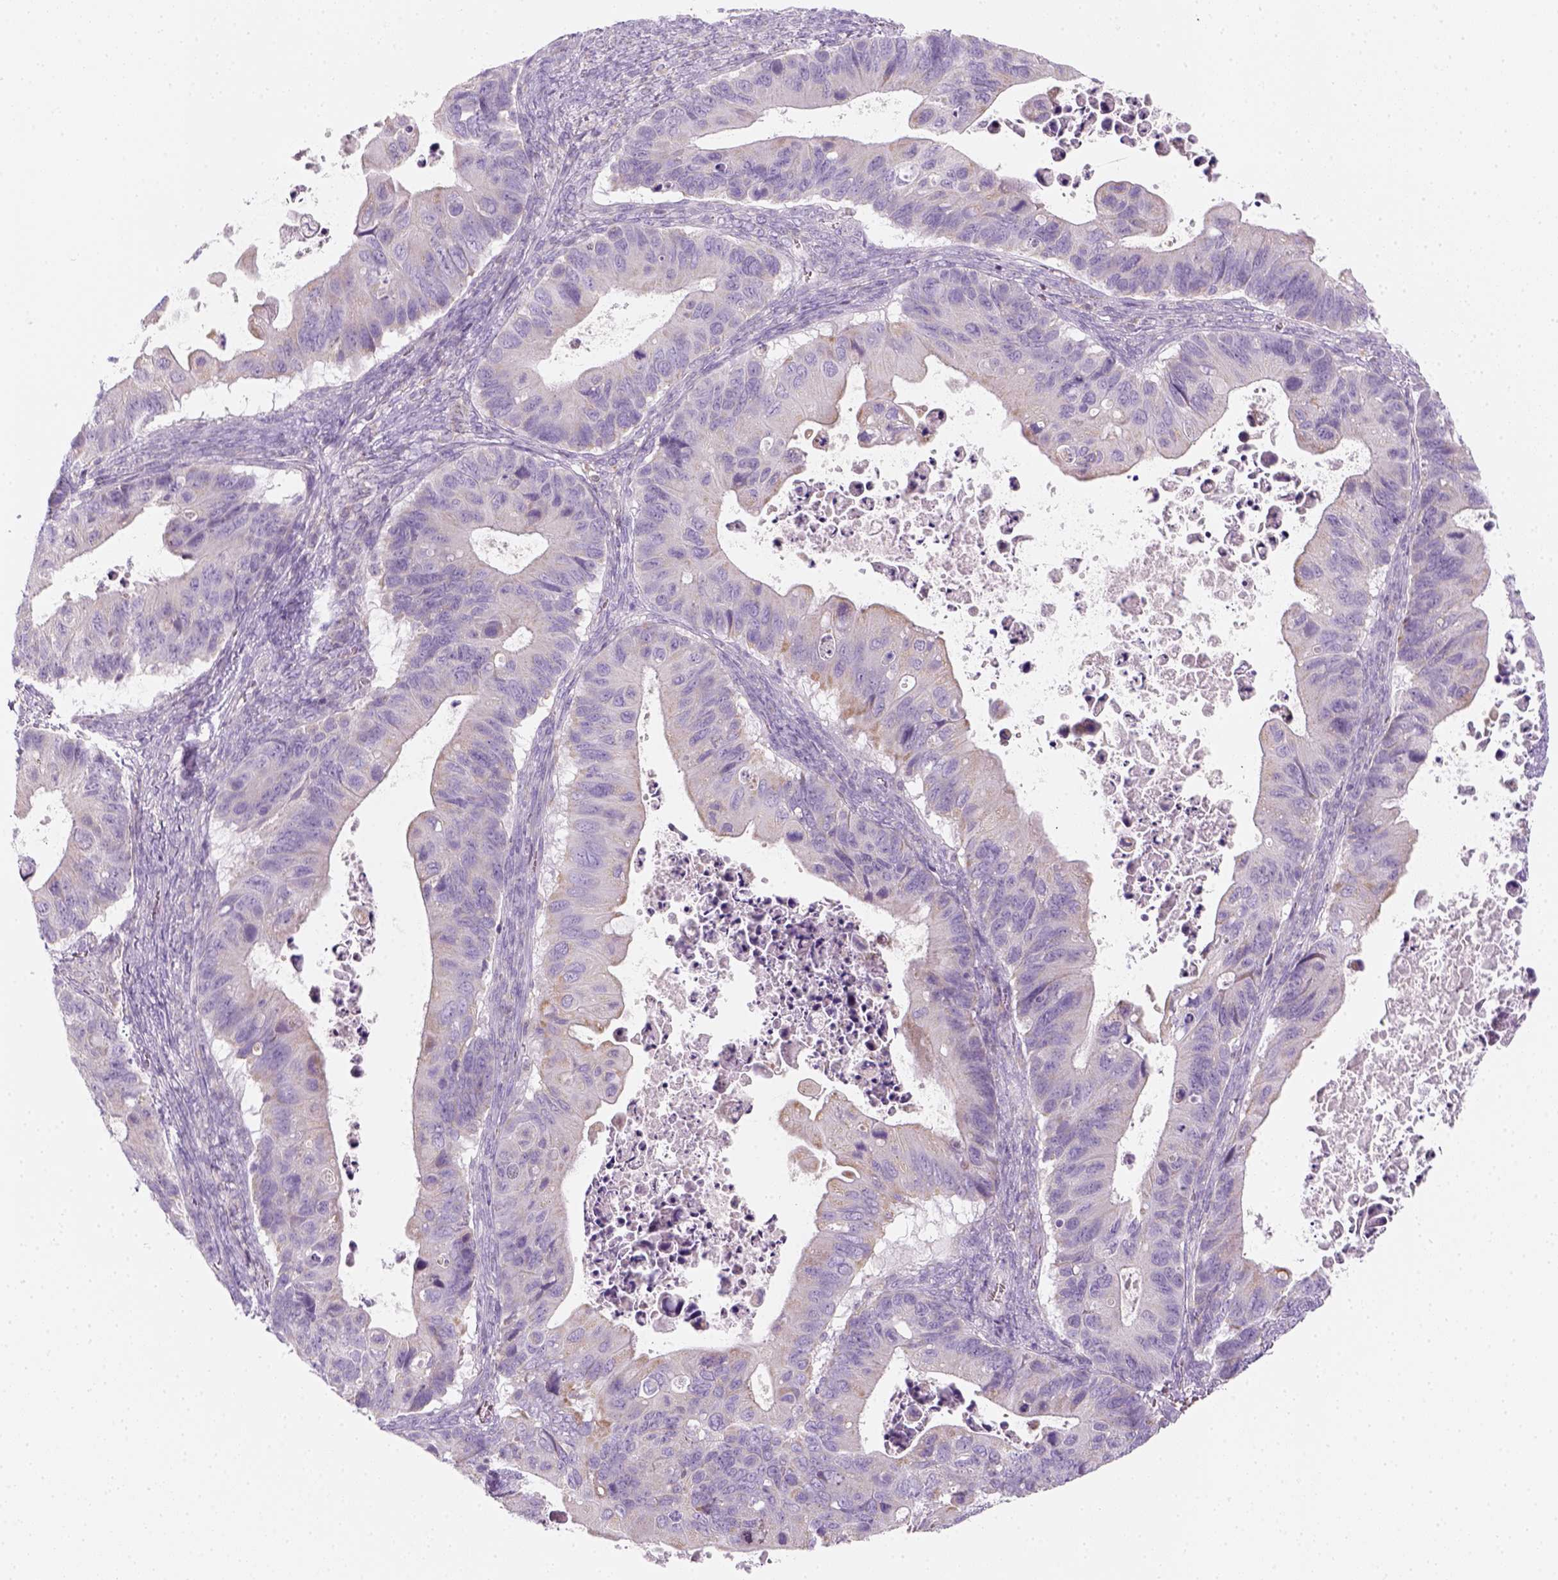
{"staining": {"intensity": "negative", "quantity": "none", "location": "none"}, "tissue": "ovarian cancer", "cell_type": "Tumor cells", "image_type": "cancer", "snomed": [{"axis": "morphology", "description": "Cystadenocarcinoma, mucinous, NOS"}, {"axis": "topography", "description": "Ovary"}], "caption": "DAB immunohistochemical staining of human ovarian cancer (mucinous cystadenocarcinoma) demonstrates no significant positivity in tumor cells. (Stains: DAB immunohistochemistry with hematoxylin counter stain, Microscopy: brightfield microscopy at high magnification).", "gene": "AWAT2", "patient": {"sex": "female", "age": 64}}